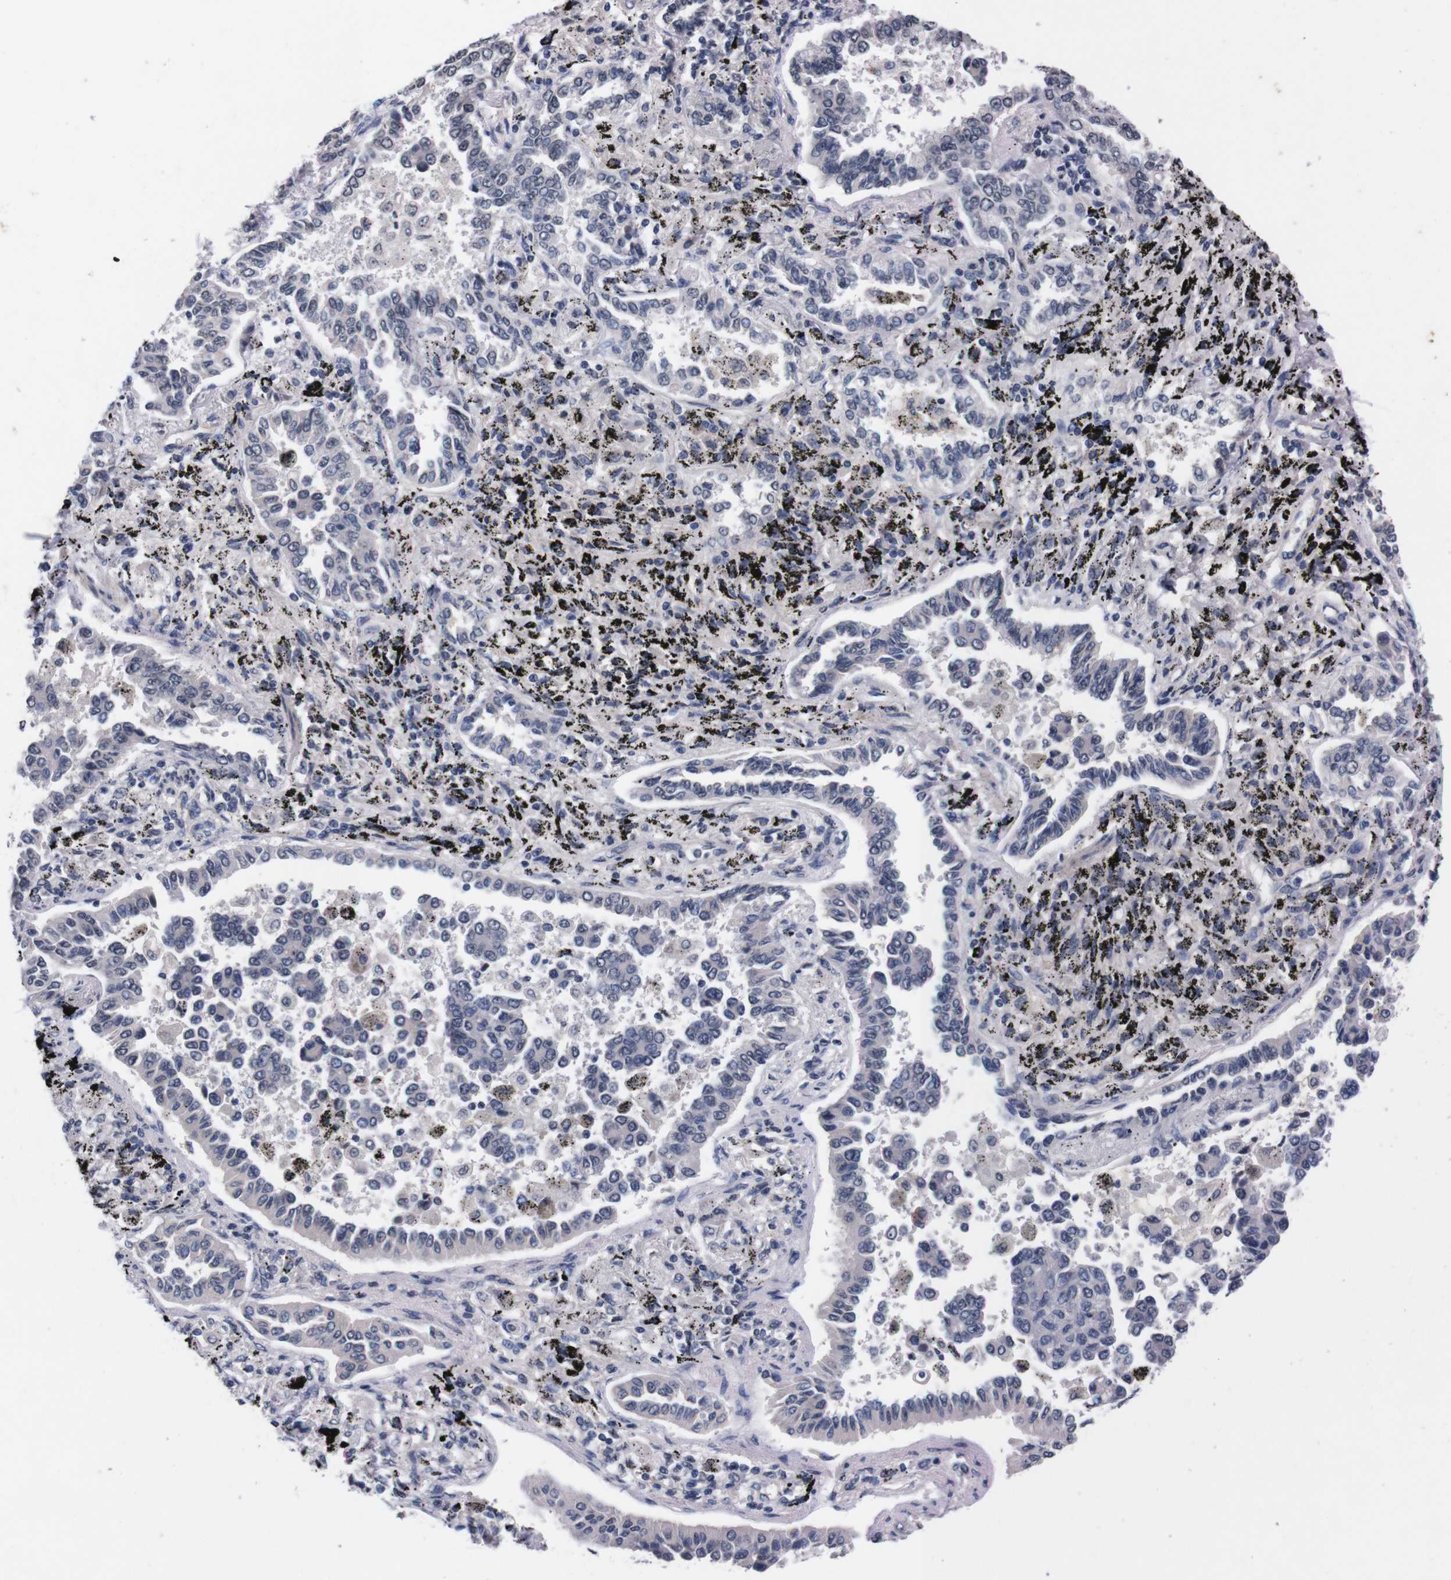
{"staining": {"intensity": "negative", "quantity": "none", "location": "none"}, "tissue": "lung cancer", "cell_type": "Tumor cells", "image_type": "cancer", "snomed": [{"axis": "morphology", "description": "Normal tissue, NOS"}, {"axis": "morphology", "description": "Adenocarcinoma, NOS"}, {"axis": "topography", "description": "Lung"}], "caption": "Immunohistochemistry (IHC) photomicrograph of lung cancer stained for a protein (brown), which demonstrates no staining in tumor cells.", "gene": "TNFRSF21", "patient": {"sex": "male", "age": 59}}